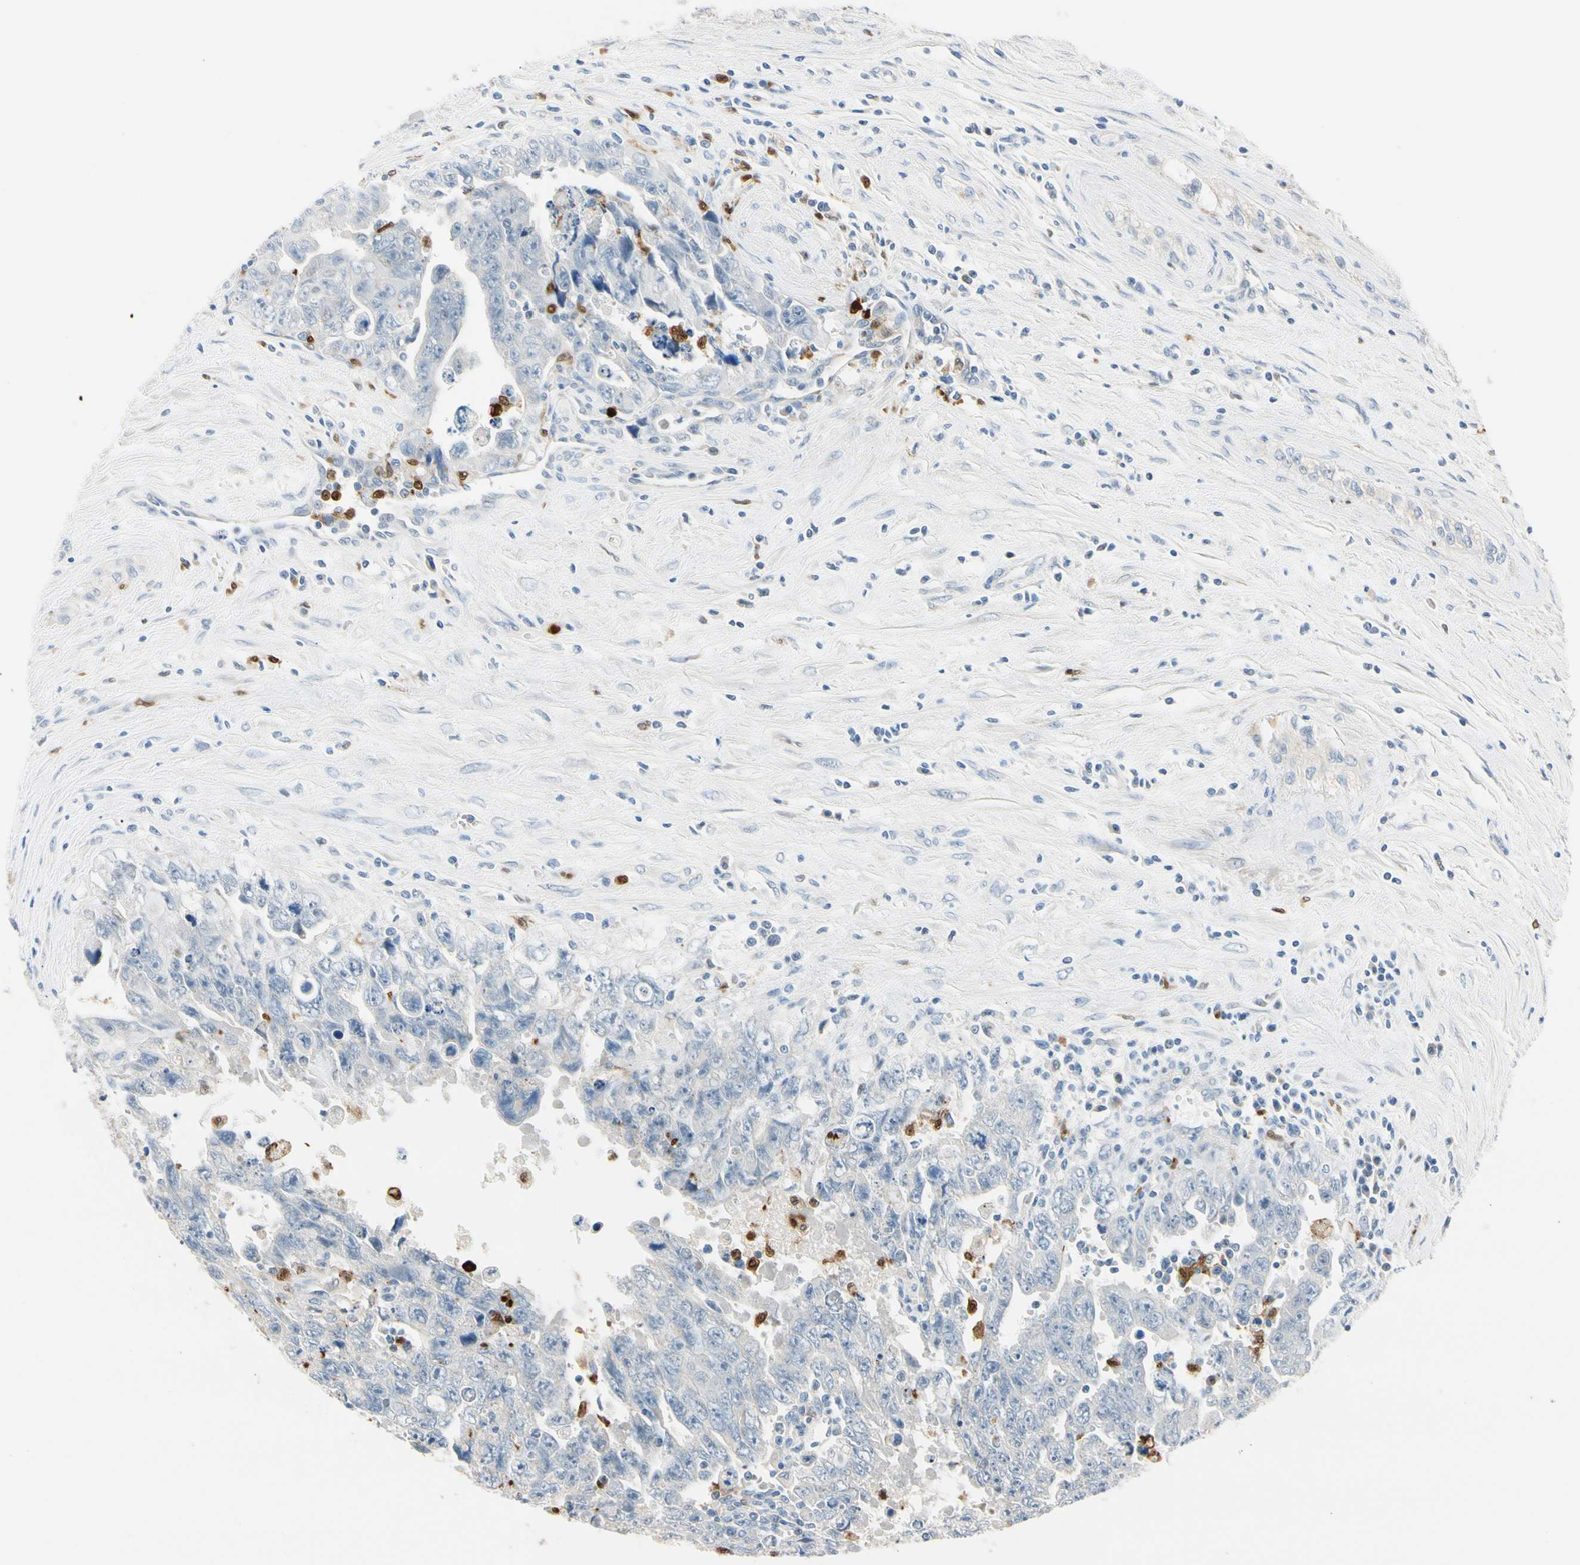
{"staining": {"intensity": "negative", "quantity": "none", "location": "none"}, "tissue": "testis cancer", "cell_type": "Tumor cells", "image_type": "cancer", "snomed": [{"axis": "morphology", "description": "Carcinoma, Embryonal, NOS"}, {"axis": "topography", "description": "Testis"}], "caption": "Immunohistochemistry (IHC) photomicrograph of neoplastic tissue: testis embryonal carcinoma stained with DAB displays no significant protein positivity in tumor cells.", "gene": "TRAF5", "patient": {"sex": "male", "age": 28}}